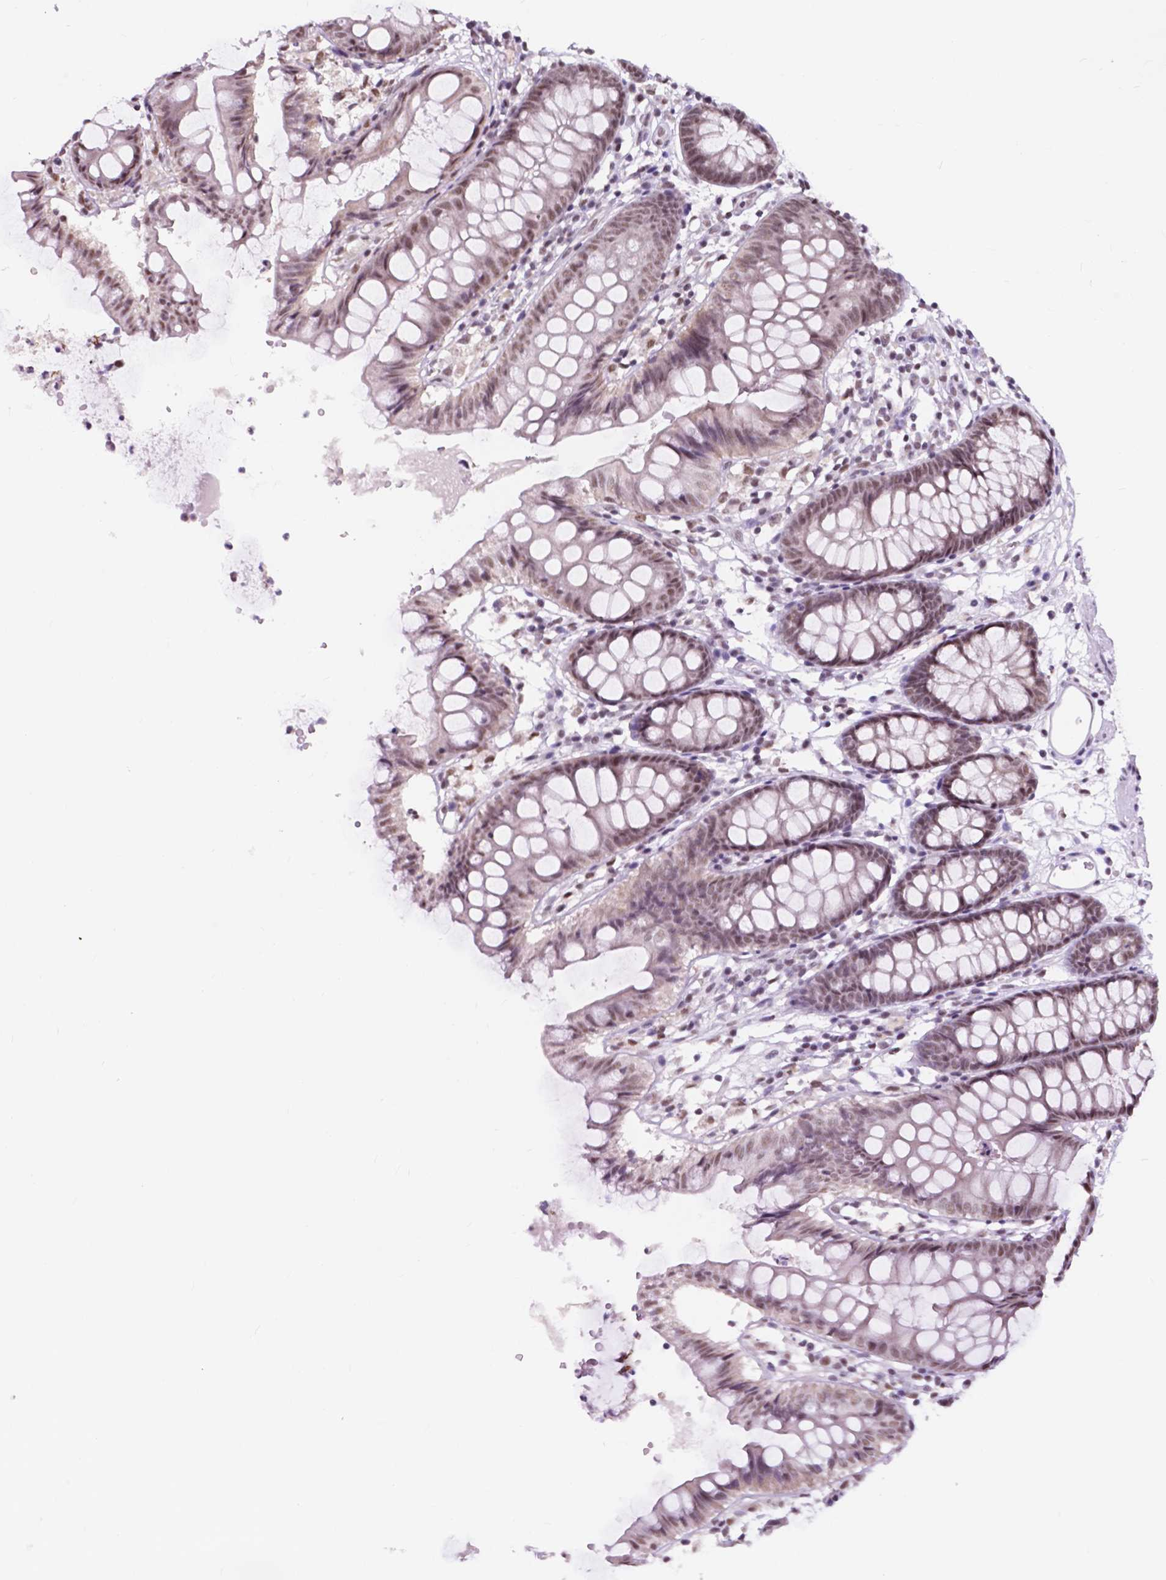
{"staining": {"intensity": "negative", "quantity": "none", "location": "none"}, "tissue": "colon", "cell_type": "Endothelial cells", "image_type": "normal", "snomed": [{"axis": "morphology", "description": "Normal tissue, NOS"}, {"axis": "topography", "description": "Colon"}], "caption": "Colon stained for a protein using immunohistochemistry shows no positivity endothelial cells.", "gene": "BCAS2", "patient": {"sex": "female", "age": 84}}